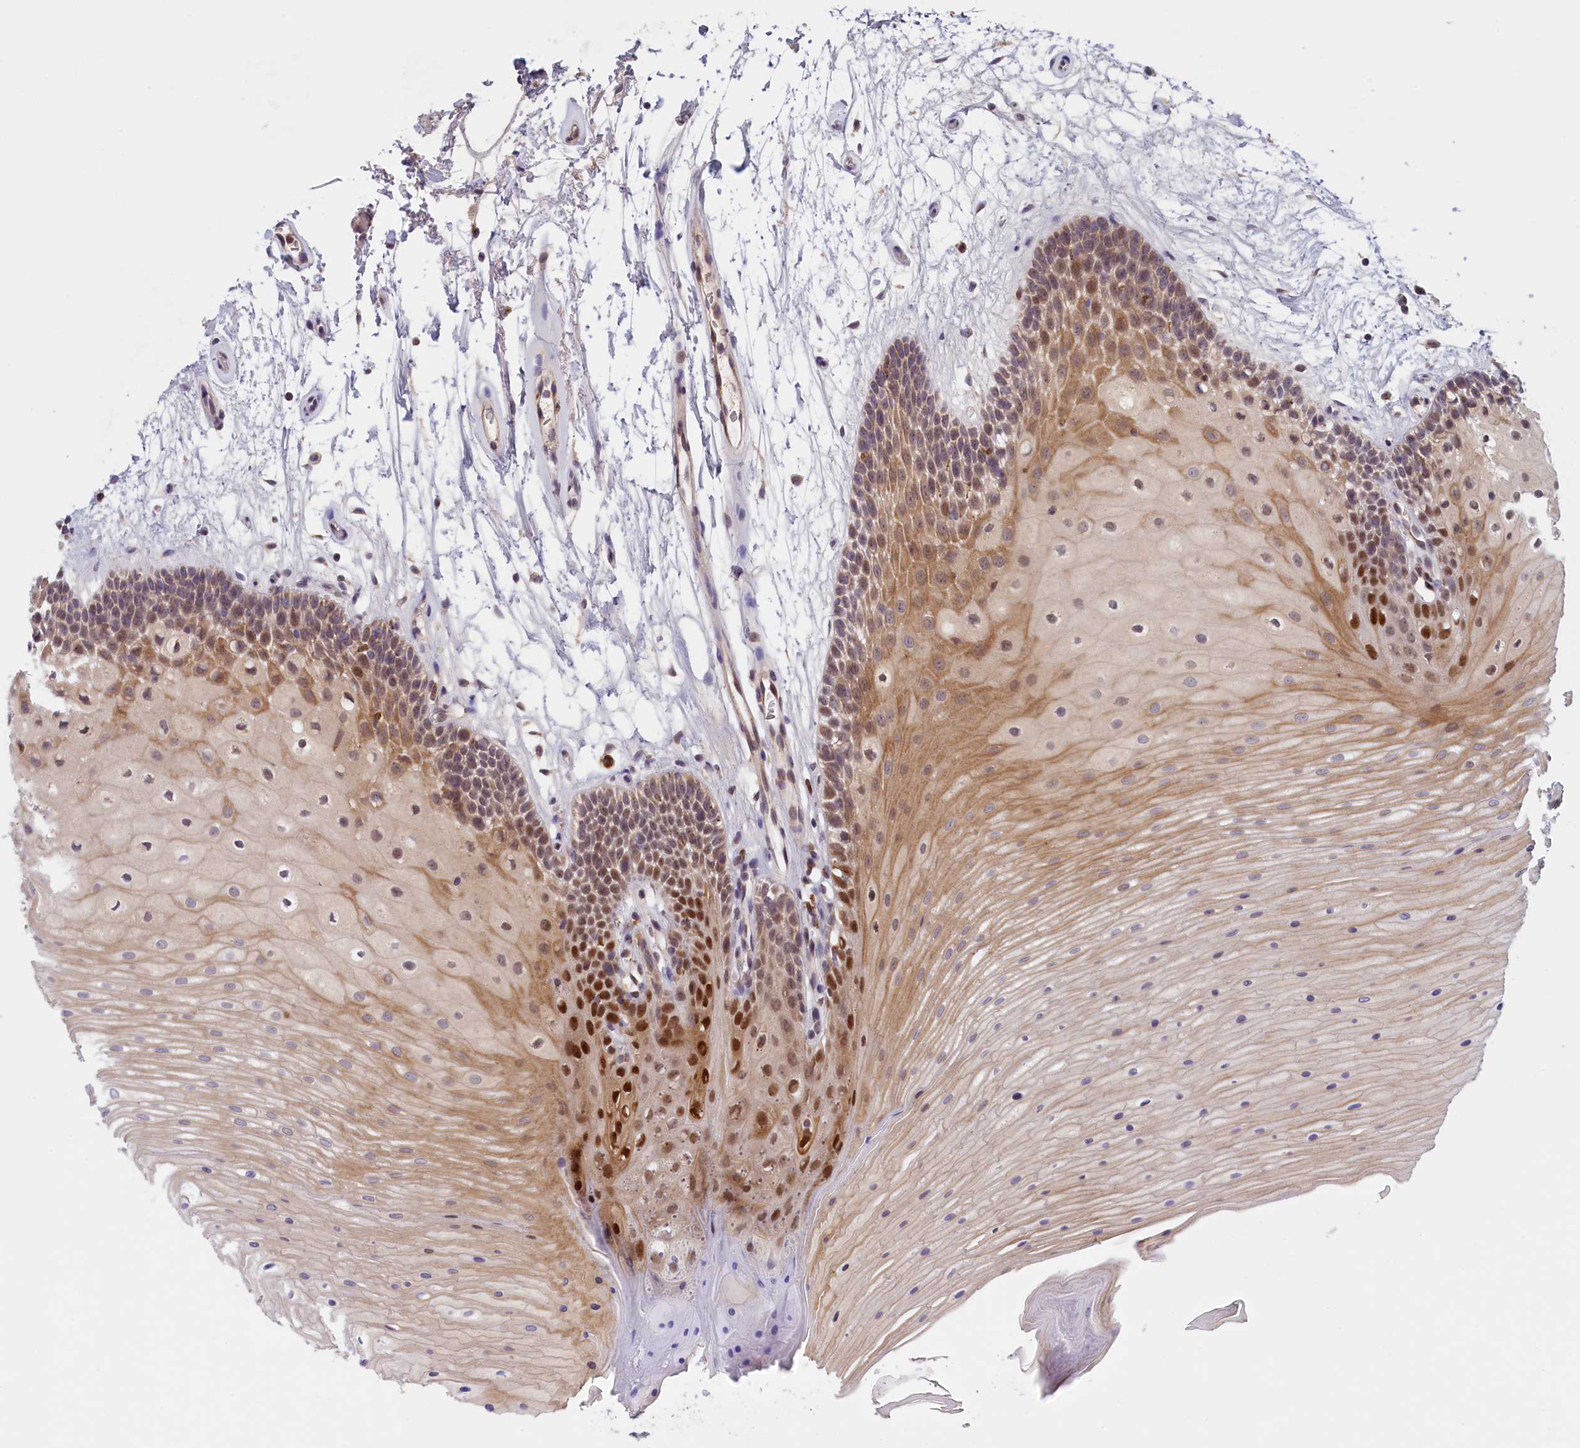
{"staining": {"intensity": "moderate", "quantity": "25%-75%", "location": "cytoplasmic/membranous,nuclear"}, "tissue": "oral mucosa", "cell_type": "Squamous epithelial cells", "image_type": "normal", "snomed": [{"axis": "morphology", "description": "Normal tissue, NOS"}, {"axis": "topography", "description": "Oral tissue"}], "caption": "Immunohistochemistry (DAB) staining of benign oral mucosa exhibits moderate cytoplasmic/membranous,nuclear protein staining in about 25%-75% of squamous epithelial cells. The staining was performed using DAB (3,3'-diaminobenzidine), with brown indicating positive protein expression. Nuclei are stained blue with hematoxylin.", "gene": "FAM149B1", "patient": {"sex": "female", "age": 80}}